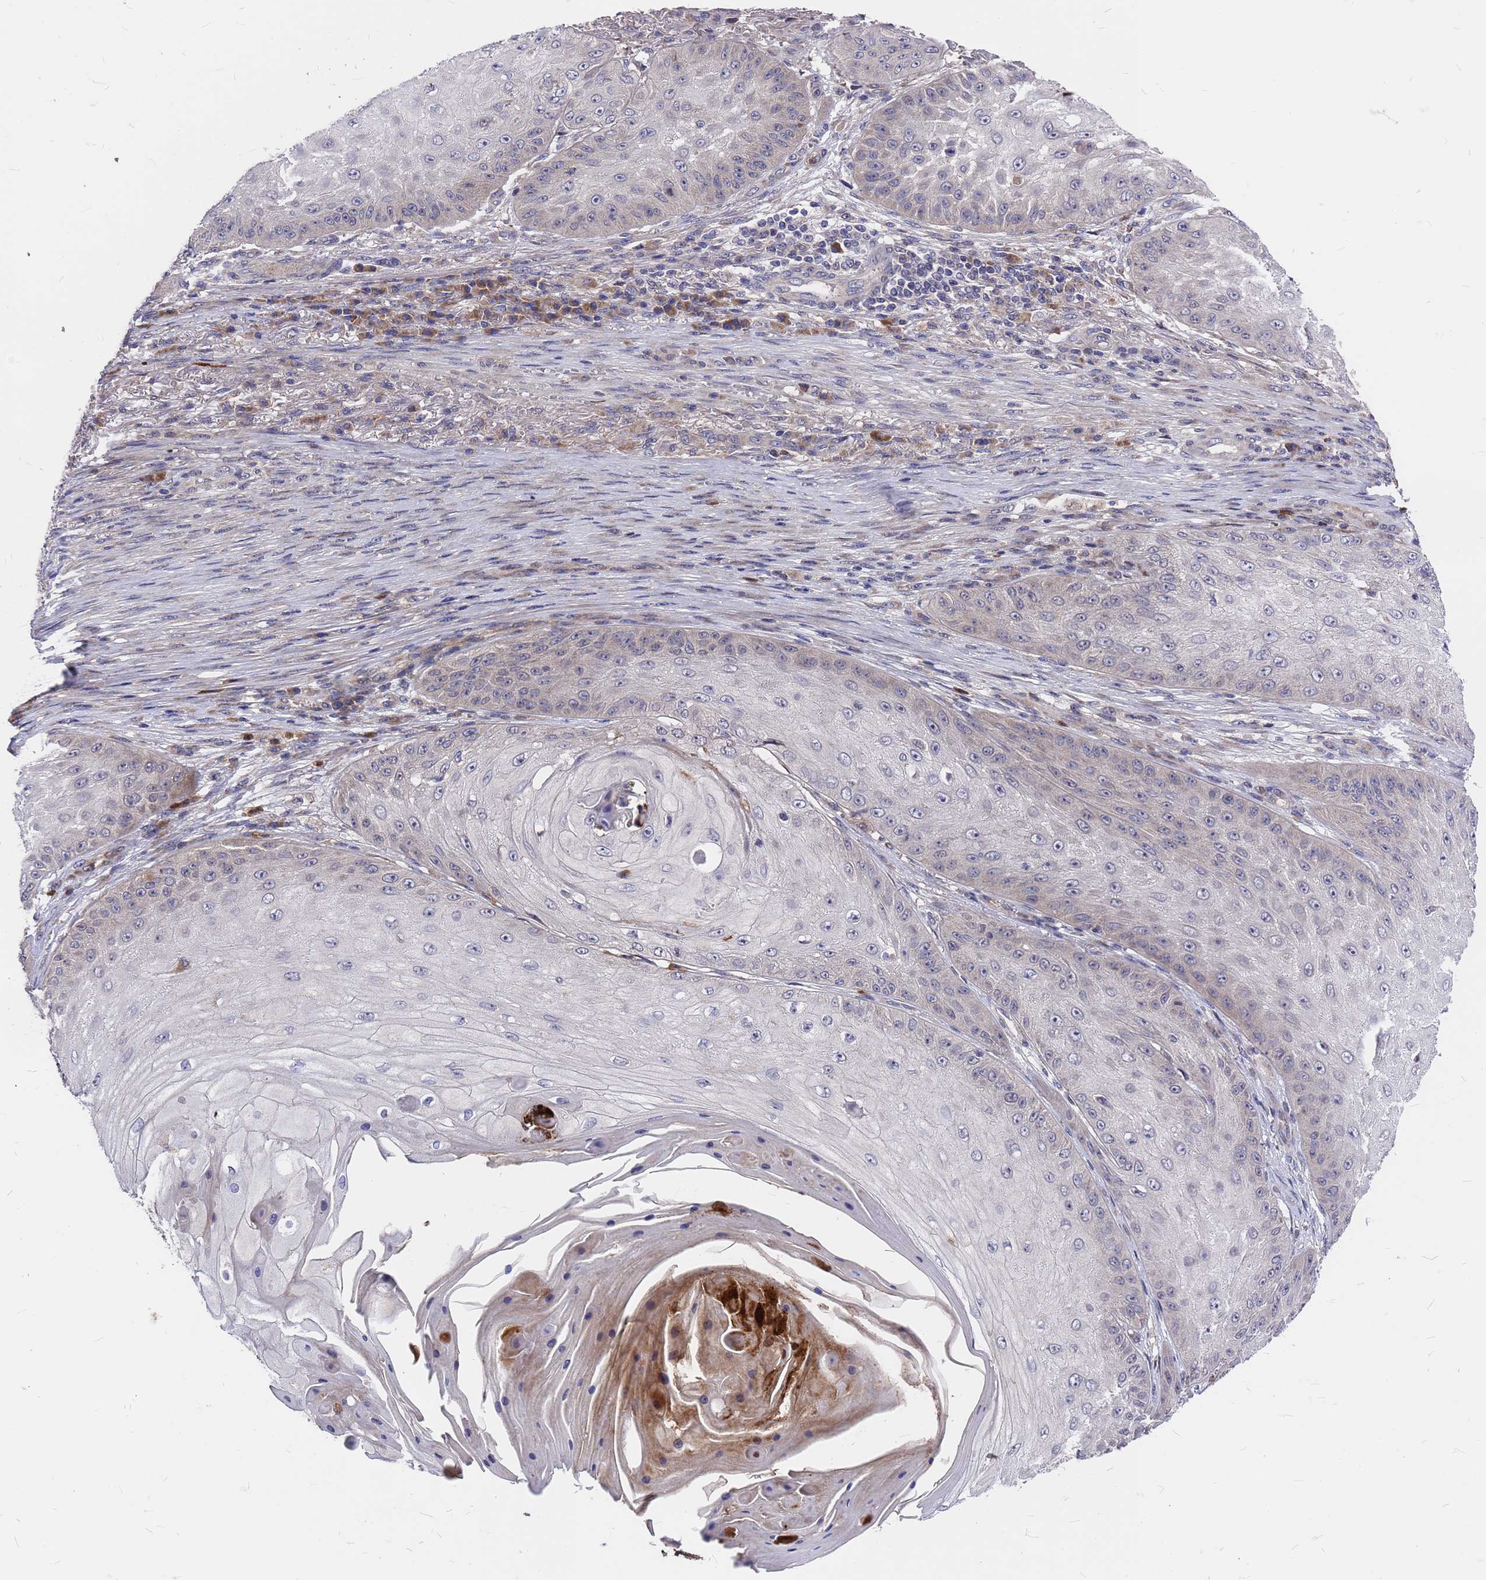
{"staining": {"intensity": "negative", "quantity": "none", "location": "none"}, "tissue": "skin cancer", "cell_type": "Tumor cells", "image_type": "cancer", "snomed": [{"axis": "morphology", "description": "Squamous cell carcinoma, NOS"}, {"axis": "topography", "description": "Skin"}], "caption": "IHC histopathology image of neoplastic tissue: human squamous cell carcinoma (skin) stained with DAB exhibits no significant protein positivity in tumor cells.", "gene": "ZNF717", "patient": {"sex": "male", "age": 70}}